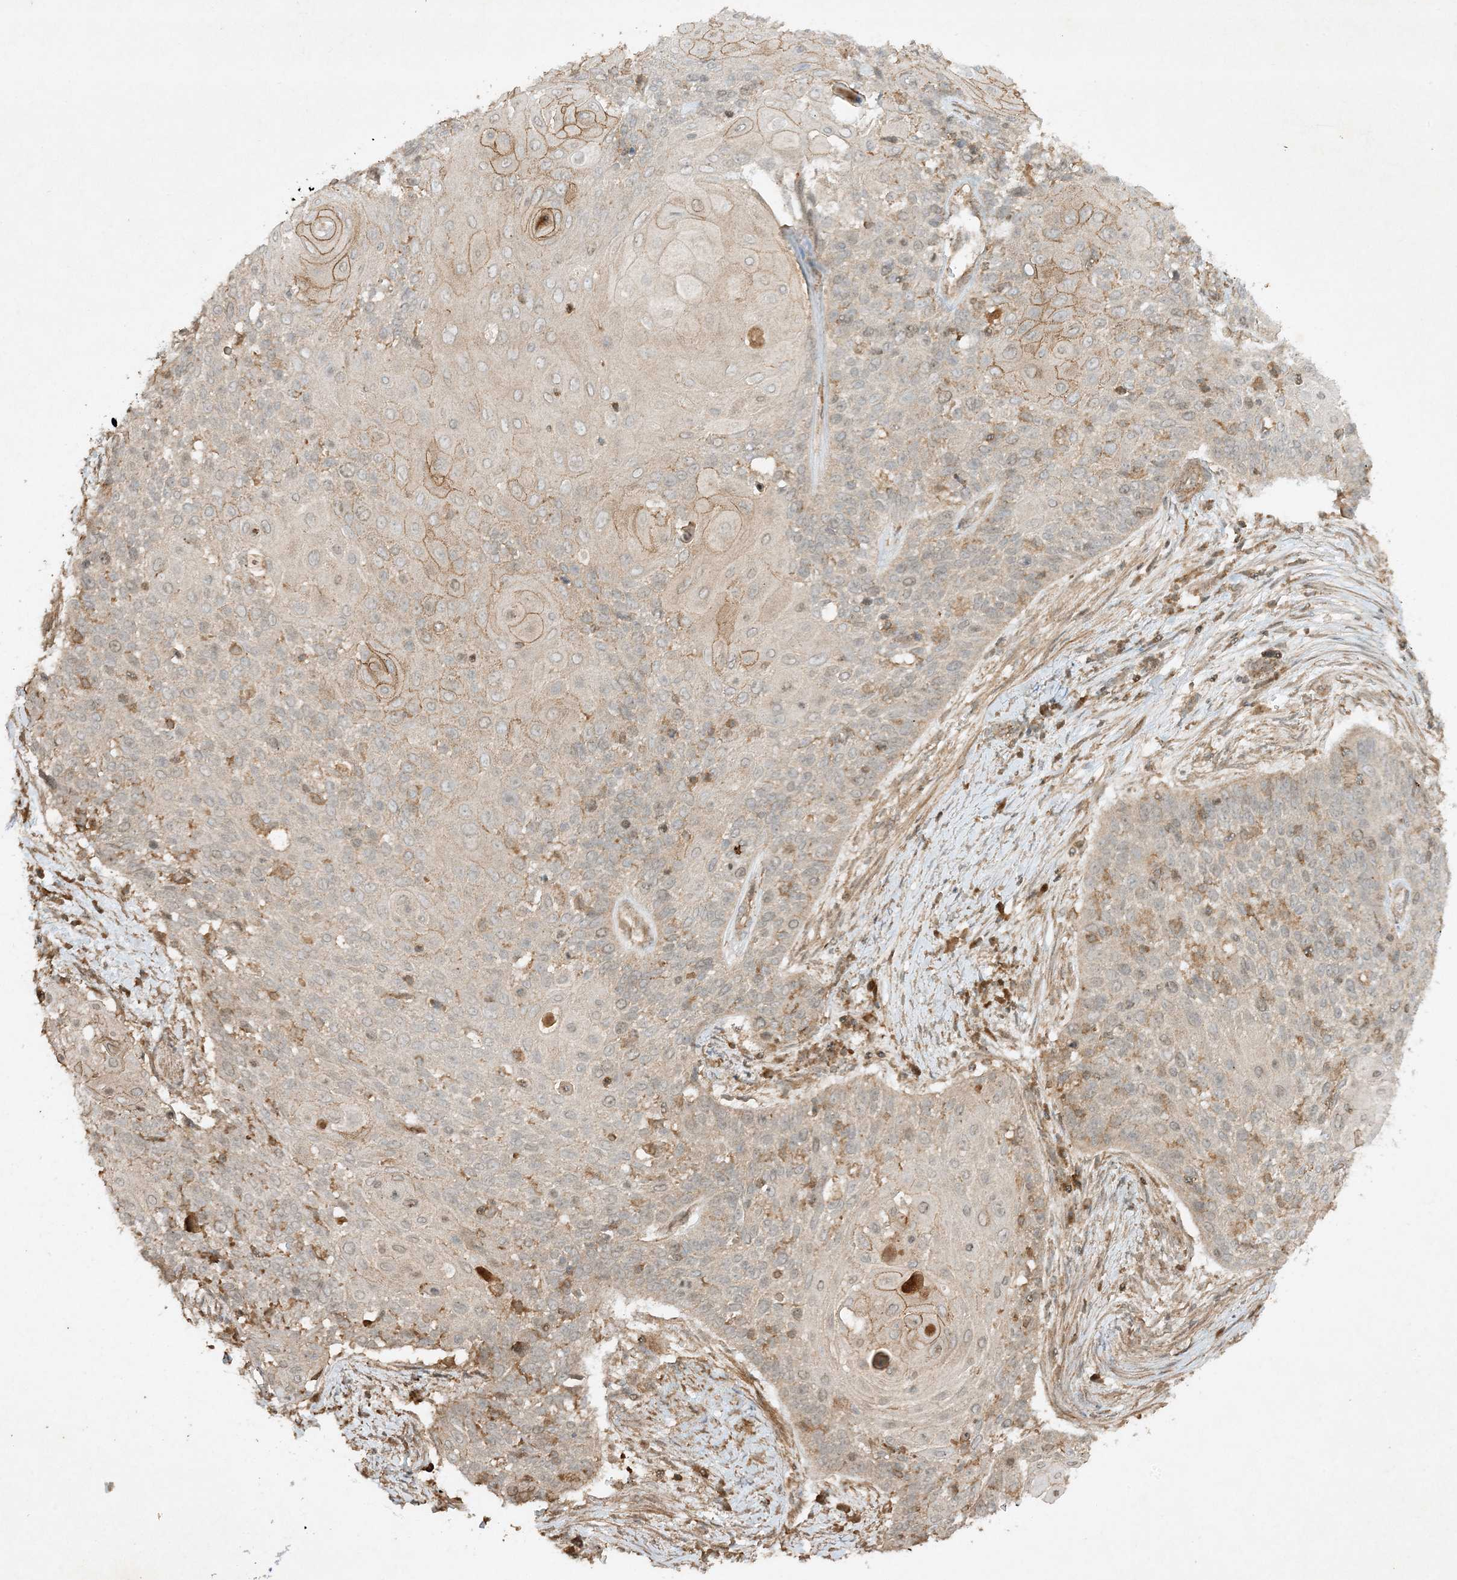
{"staining": {"intensity": "moderate", "quantity": "<25%", "location": "cytoplasmic/membranous"}, "tissue": "cervical cancer", "cell_type": "Tumor cells", "image_type": "cancer", "snomed": [{"axis": "morphology", "description": "Squamous cell carcinoma, NOS"}, {"axis": "topography", "description": "Cervix"}], "caption": "Brown immunohistochemical staining in cervical cancer reveals moderate cytoplasmic/membranous expression in approximately <25% of tumor cells.", "gene": "XRN1", "patient": {"sex": "female", "age": 39}}